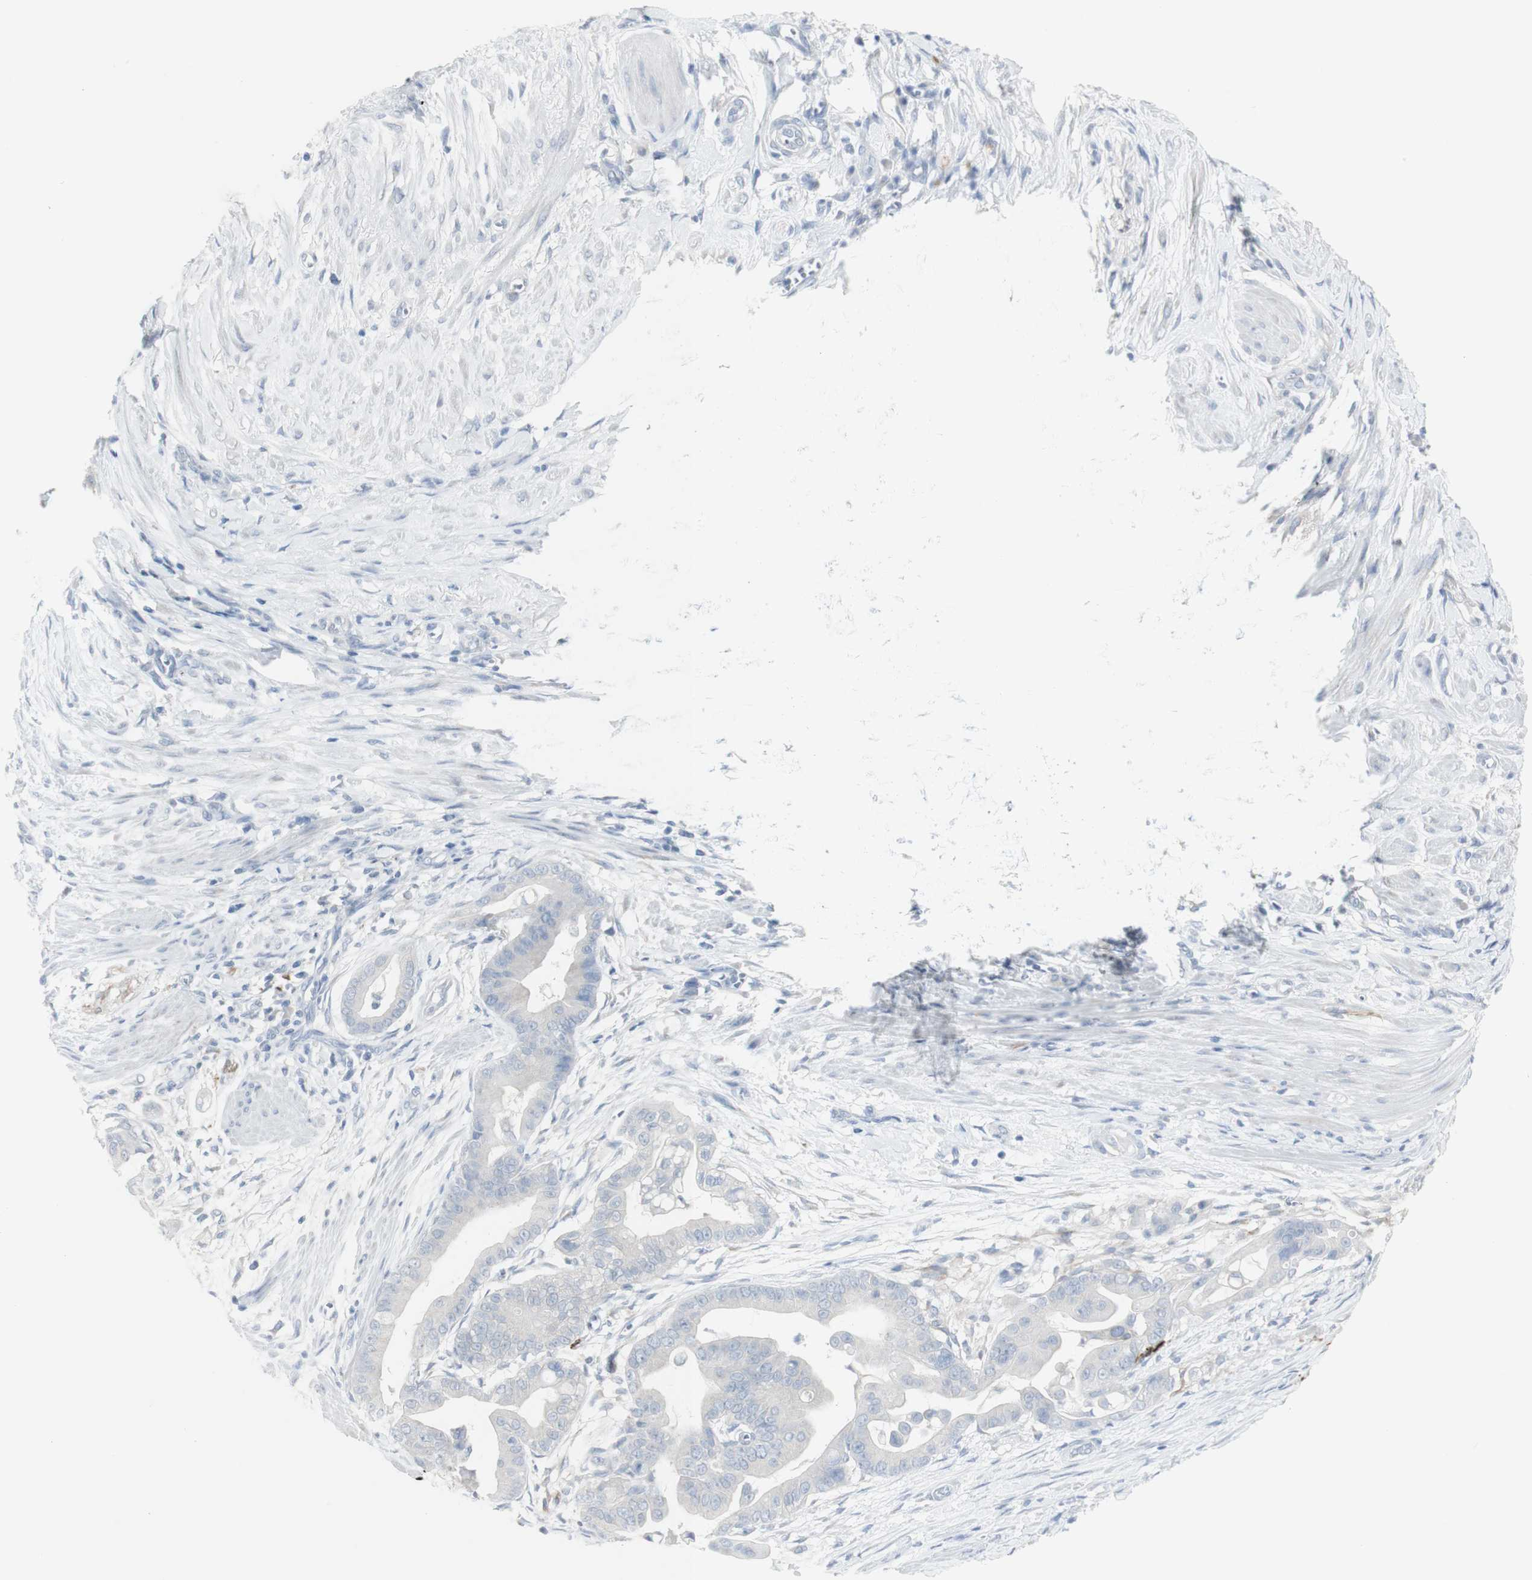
{"staining": {"intensity": "negative", "quantity": "none", "location": "none"}, "tissue": "pancreatic cancer", "cell_type": "Tumor cells", "image_type": "cancer", "snomed": [{"axis": "morphology", "description": "Adenocarcinoma, NOS"}, {"axis": "topography", "description": "Pancreas"}], "caption": "A micrograph of pancreatic adenocarcinoma stained for a protein displays no brown staining in tumor cells. The staining is performed using DAB (3,3'-diaminobenzidine) brown chromogen with nuclei counter-stained in using hematoxylin.", "gene": "CD207", "patient": {"sex": "female", "age": 75}}